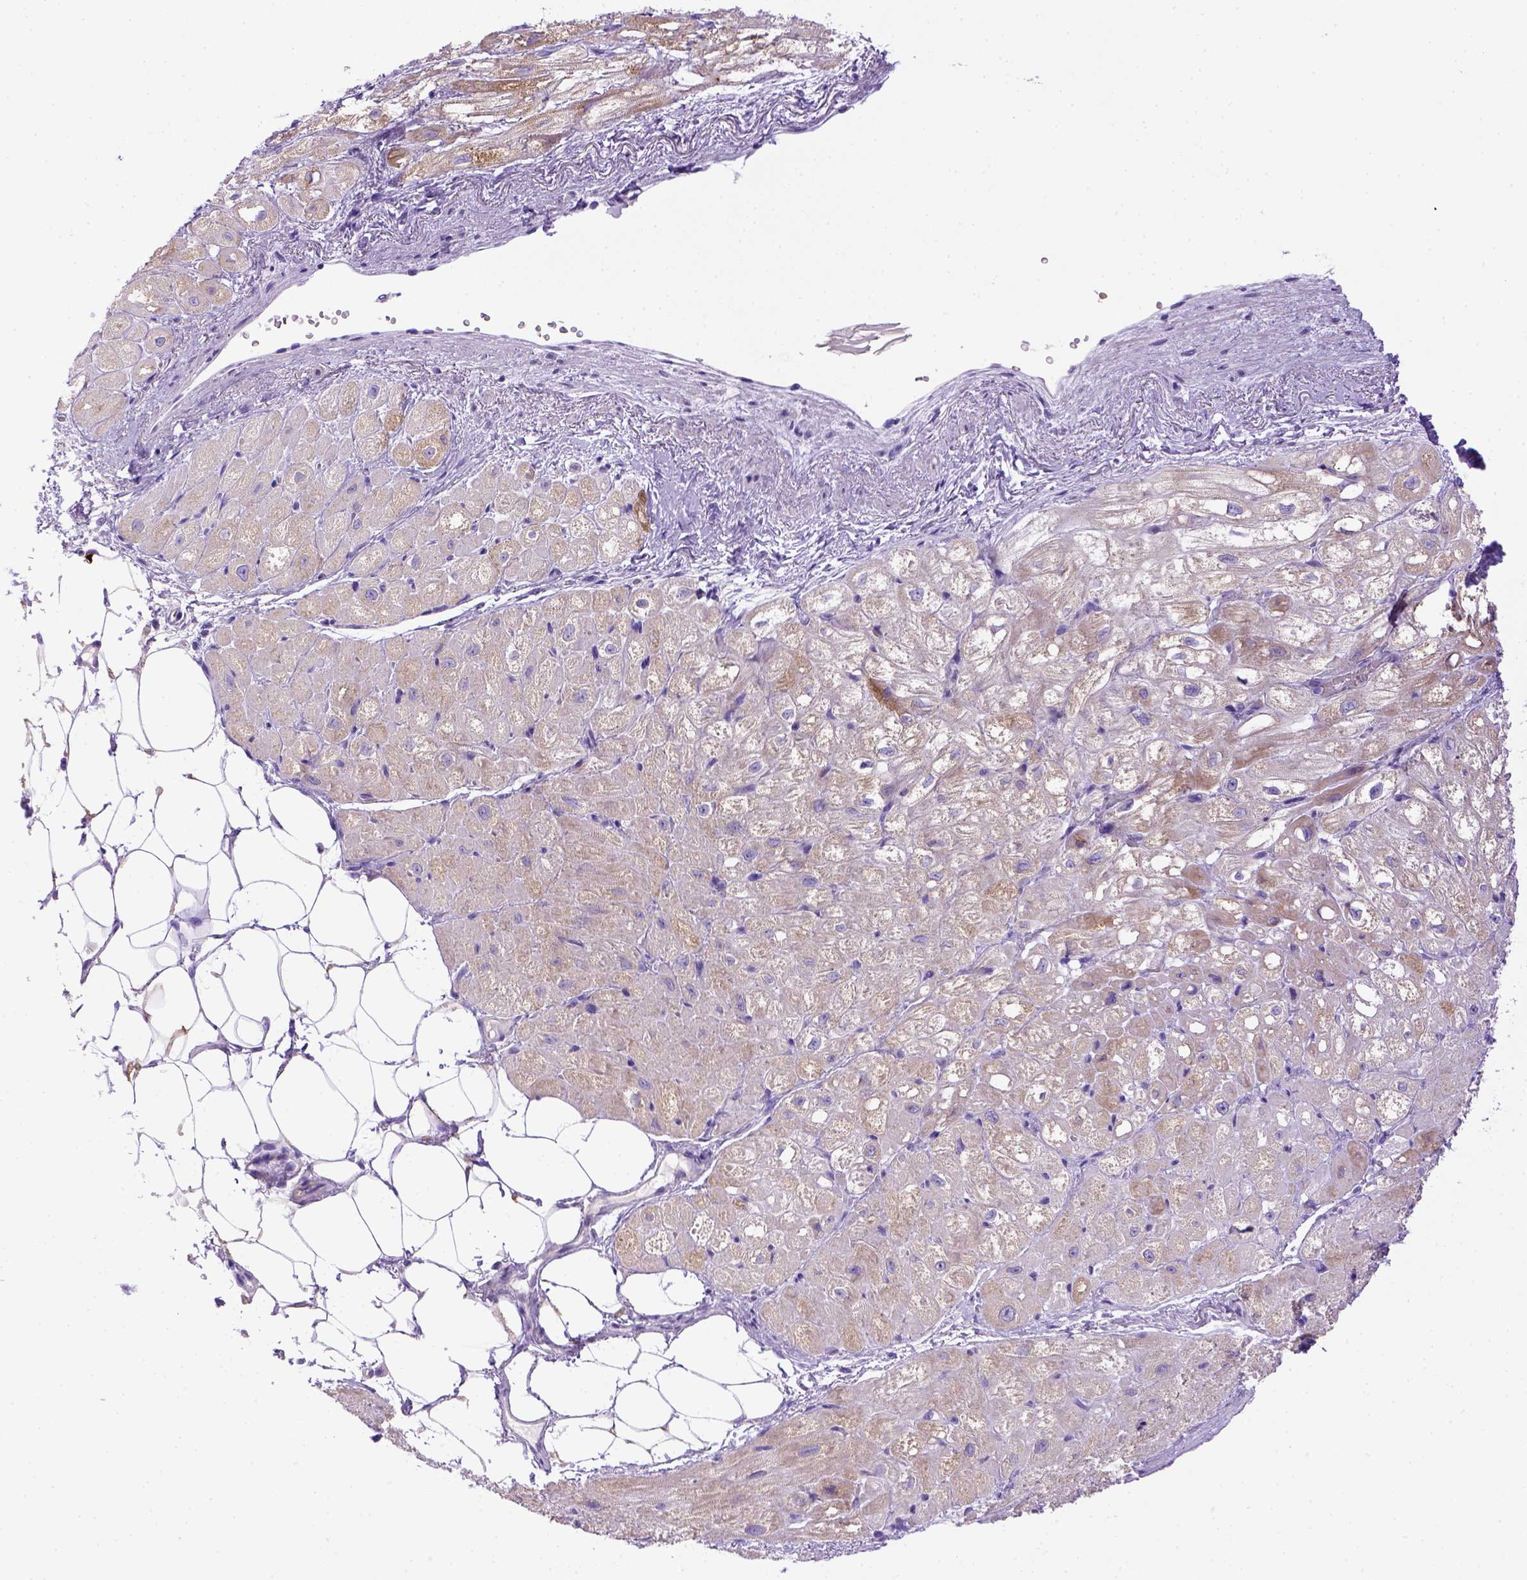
{"staining": {"intensity": "negative", "quantity": "none", "location": "none"}, "tissue": "heart muscle", "cell_type": "Cardiomyocytes", "image_type": "normal", "snomed": [{"axis": "morphology", "description": "Normal tissue, NOS"}, {"axis": "topography", "description": "Heart"}], "caption": "An IHC photomicrograph of unremarkable heart muscle is shown. There is no staining in cardiomyocytes of heart muscle.", "gene": "BAAT", "patient": {"sex": "female", "age": 69}}